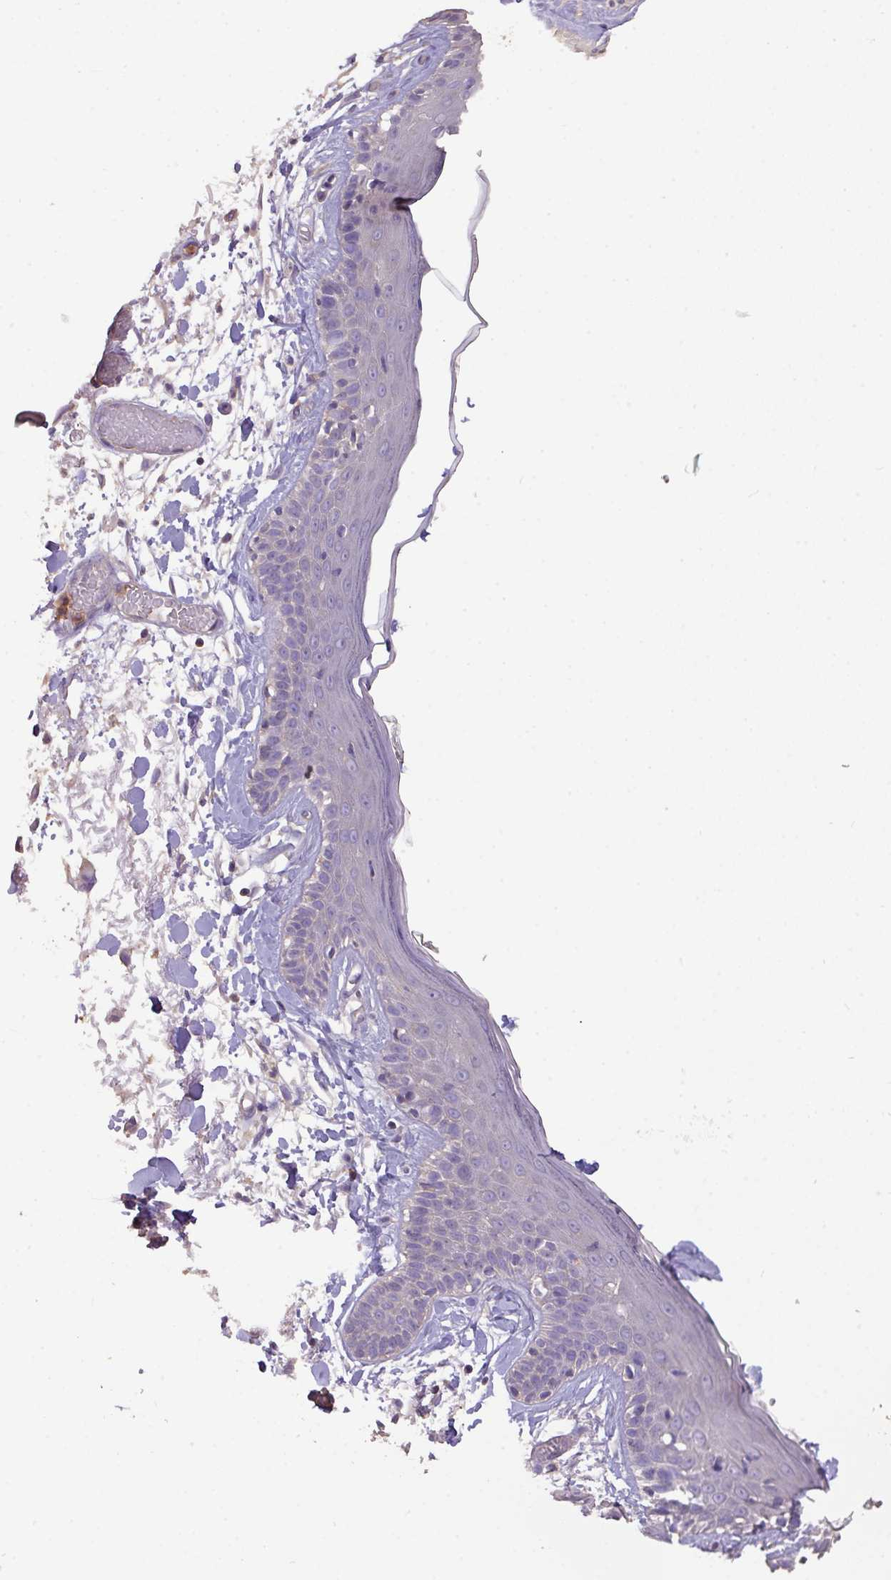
{"staining": {"intensity": "negative", "quantity": "none", "location": "none"}, "tissue": "skin", "cell_type": "Fibroblasts", "image_type": "normal", "snomed": [{"axis": "morphology", "description": "Normal tissue, NOS"}, {"axis": "topography", "description": "Skin"}], "caption": "The micrograph demonstrates no significant positivity in fibroblasts of skin. The staining is performed using DAB (3,3'-diaminobenzidine) brown chromogen with nuclei counter-stained in using hematoxylin.", "gene": "CALML4", "patient": {"sex": "male", "age": 79}}